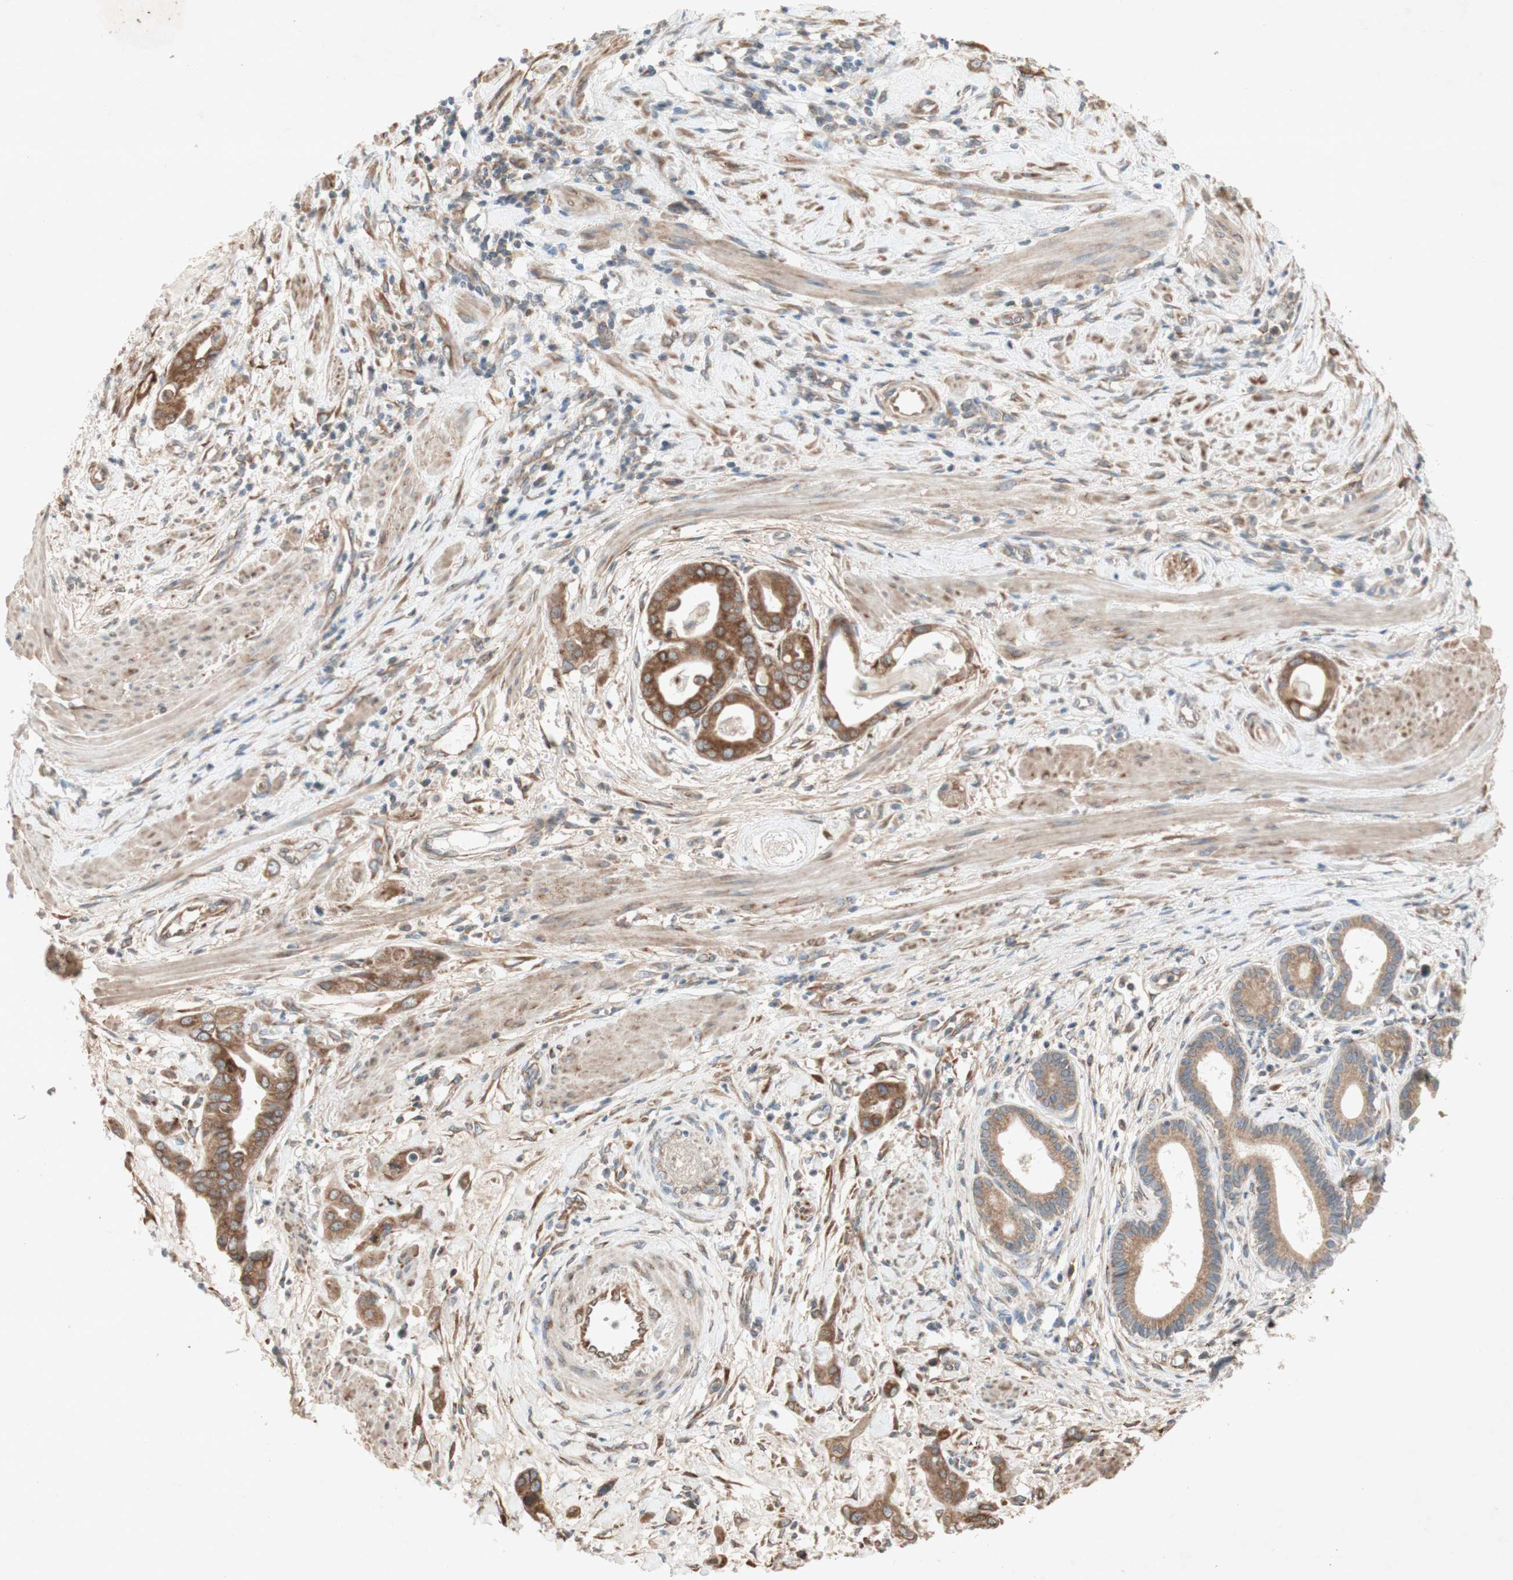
{"staining": {"intensity": "moderate", "quantity": ">75%", "location": "cytoplasmic/membranous"}, "tissue": "pancreatic cancer", "cell_type": "Tumor cells", "image_type": "cancer", "snomed": [{"axis": "morphology", "description": "Adenocarcinoma, NOS"}, {"axis": "topography", "description": "Pancreas"}], "caption": "Pancreatic adenocarcinoma stained for a protein exhibits moderate cytoplasmic/membranous positivity in tumor cells.", "gene": "SOCS2", "patient": {"sex": "female", "age": 75}}